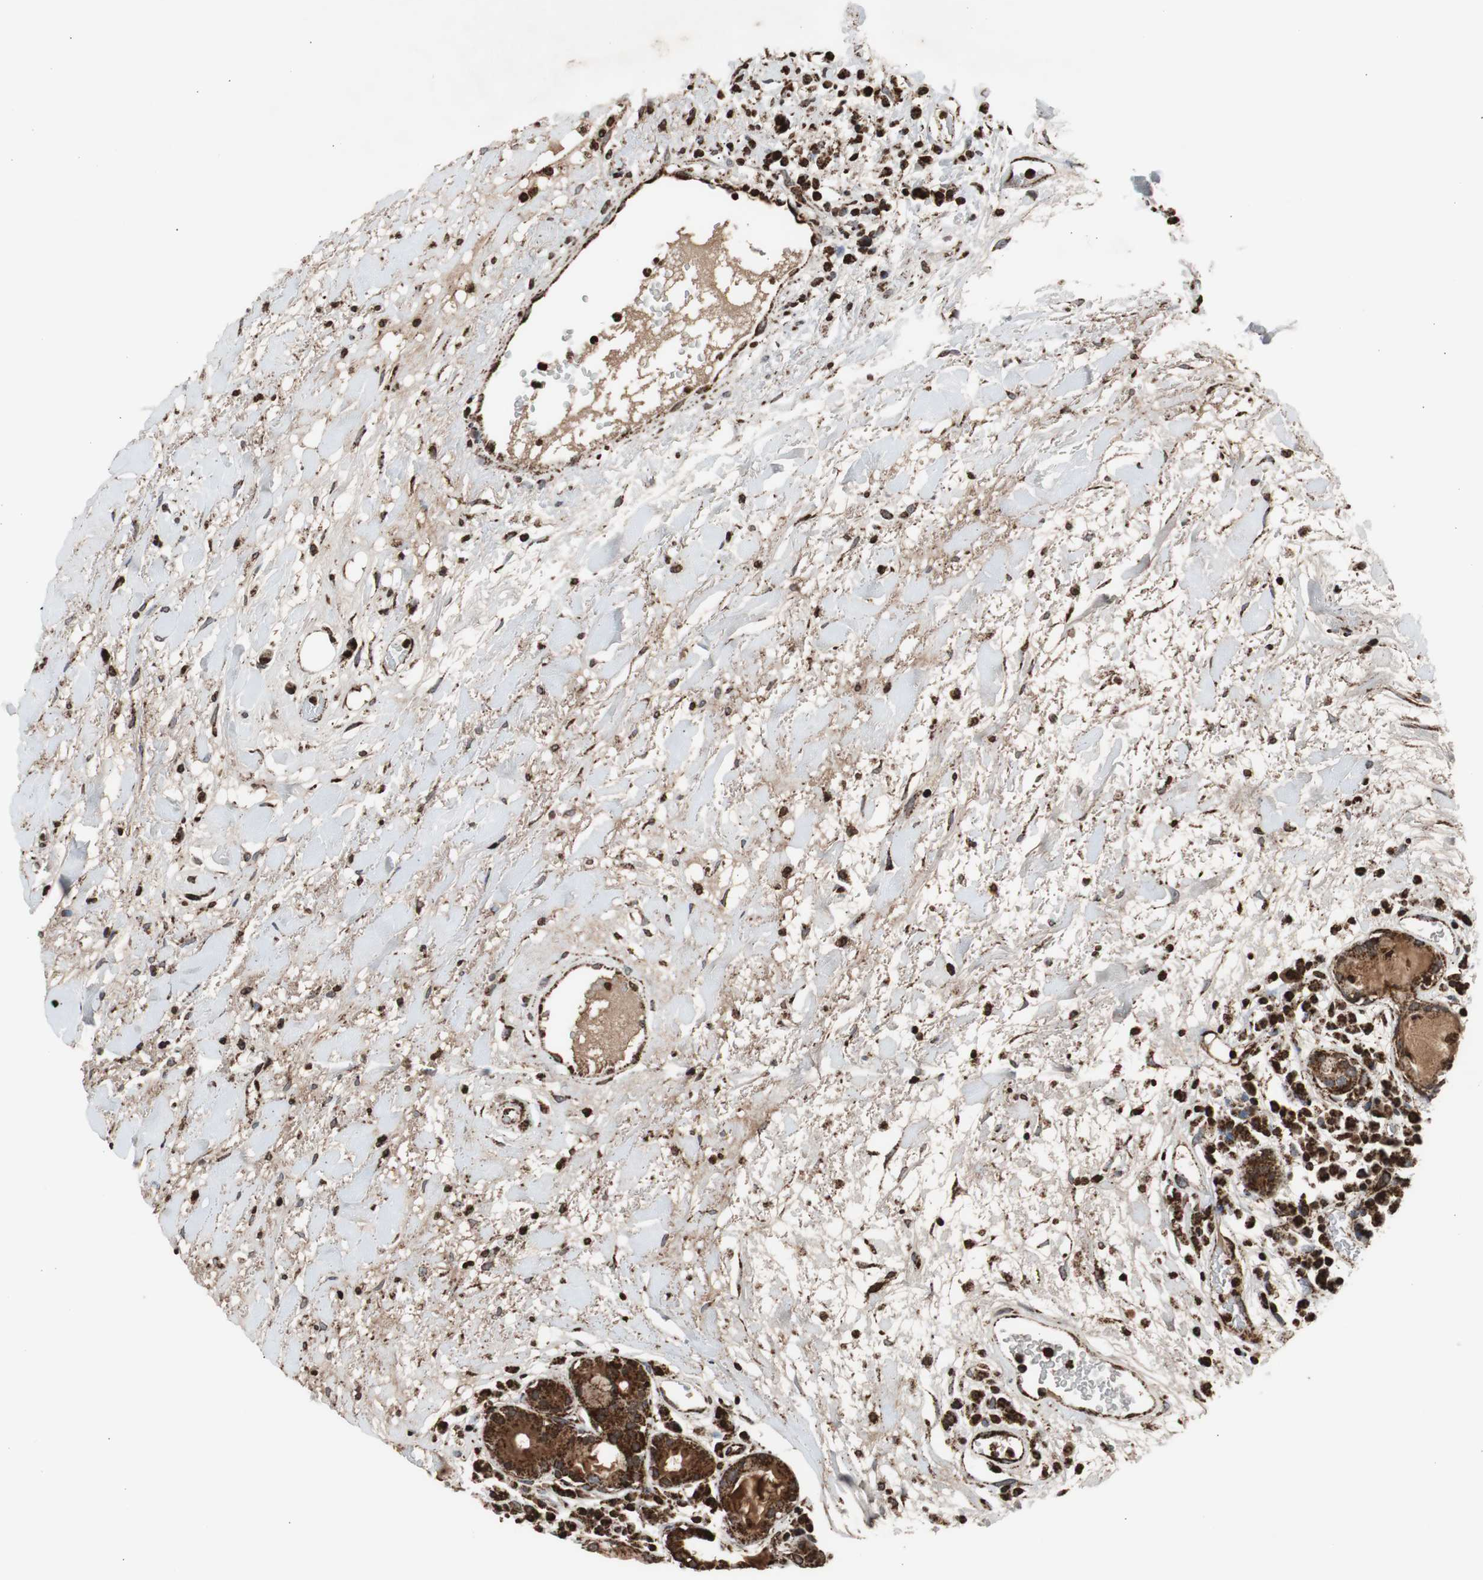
{"staining": {"intensity": "strong", "quantity": ">75%", "location": "cytoplasmic/membranous"}, "tissue": "head and neck cancer", "cell_type": "Tumor cells", "image_type": "cancer", "snomed": [{"axis": "morphology", "description": "Squamous cell carcinoma, NOS"}, {"axis": "topography", "description": "Head-Neck"}], "caption": "A histopathology image of human head and neck squamous cell carcinoma stained for a protein reveals strong cytoplasmic/membranous brown staining in tumor cells.", "gene": "HSPA9", "patient": {"sex": "male", "age": 62}}